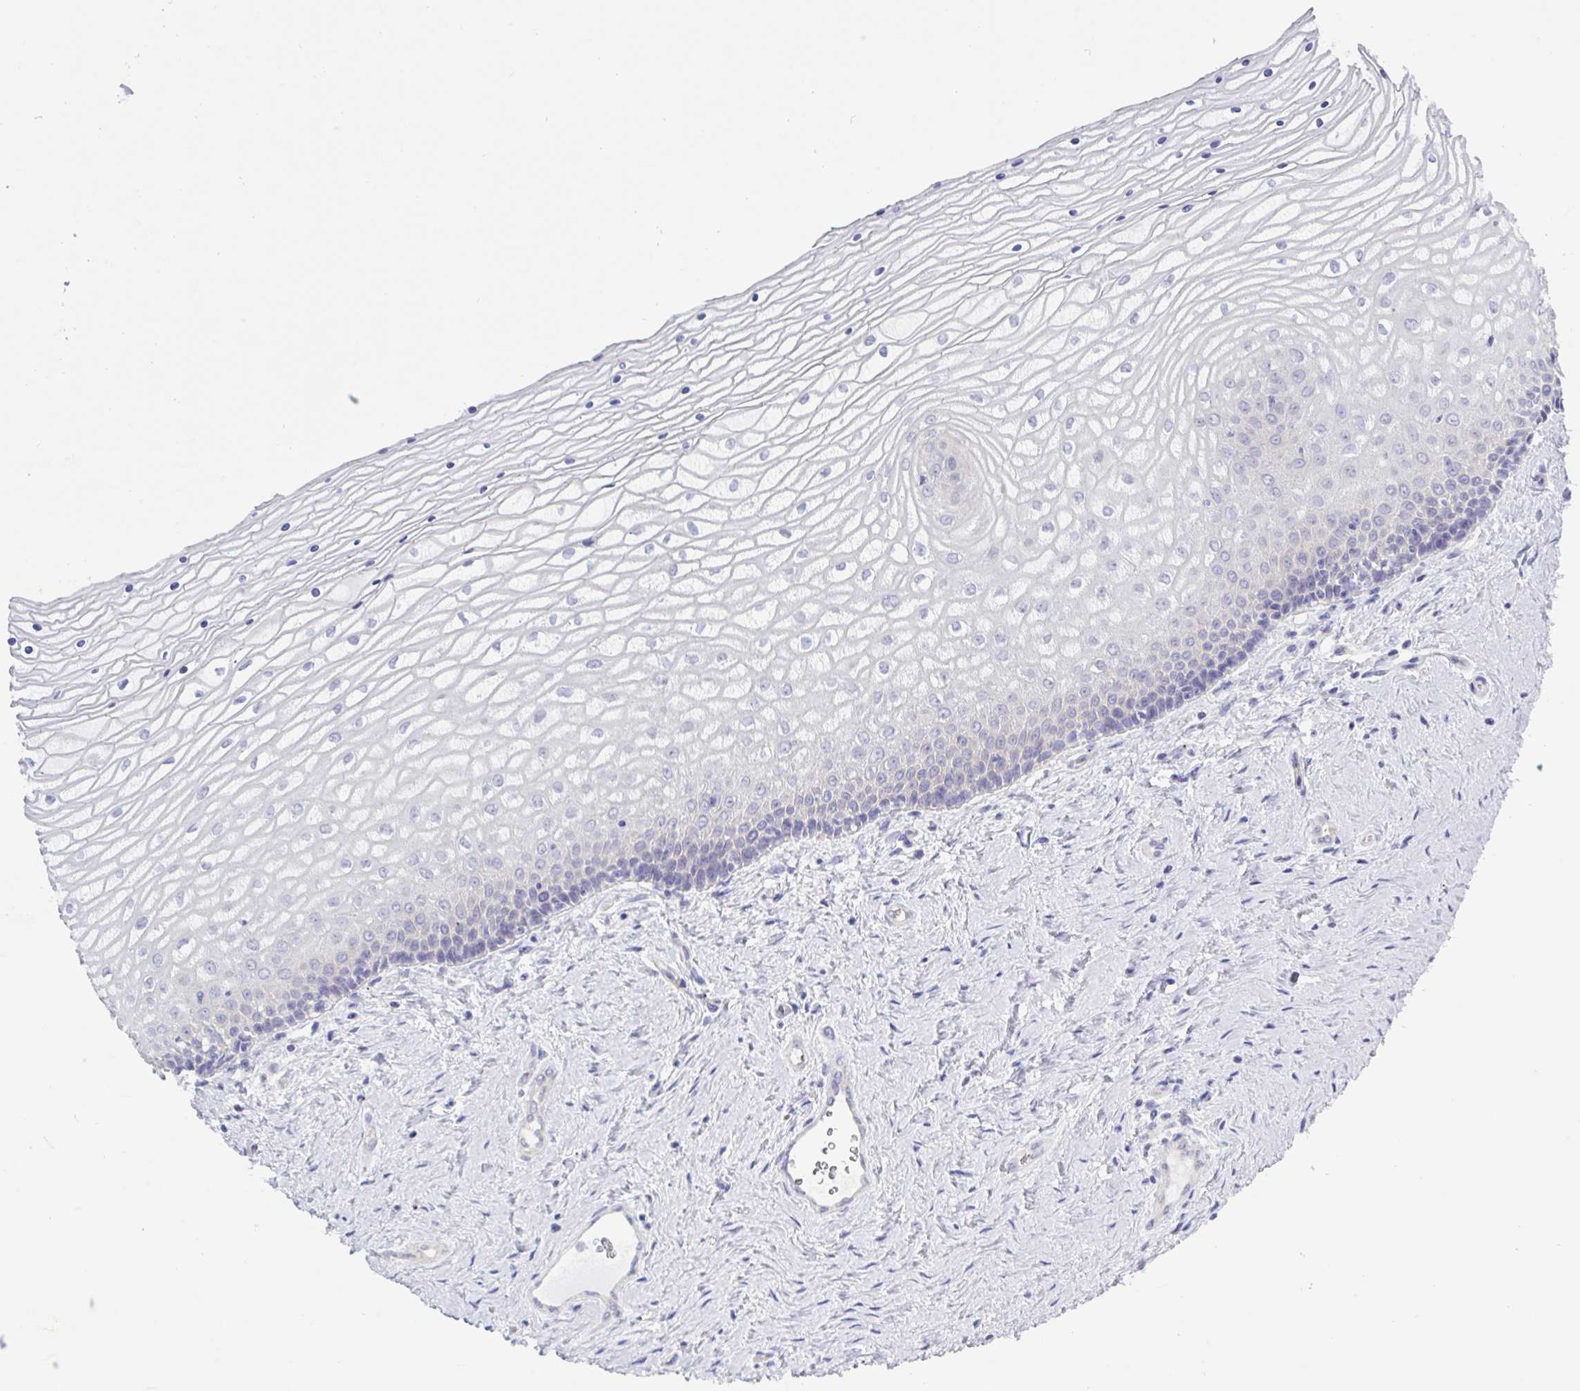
{"staining": {"intensity": "negative", "quantity": "none", "location": "none"}, "tissue": "vagina", "cell_type": "Squamous epithelial cells", "image_type": "normal", "snomed": [{"axis": "morphology", "description": "Normal tissue, NOS"}, {"axis": "topography", "description": "Vagina"}], "caption": "Vagina stained for a protein using immunohistochemistry (IHC) reveals no expression squamous epithelial cells.", "gene": "CHMP5", "patient": {"sex": "female", "age": 45}}